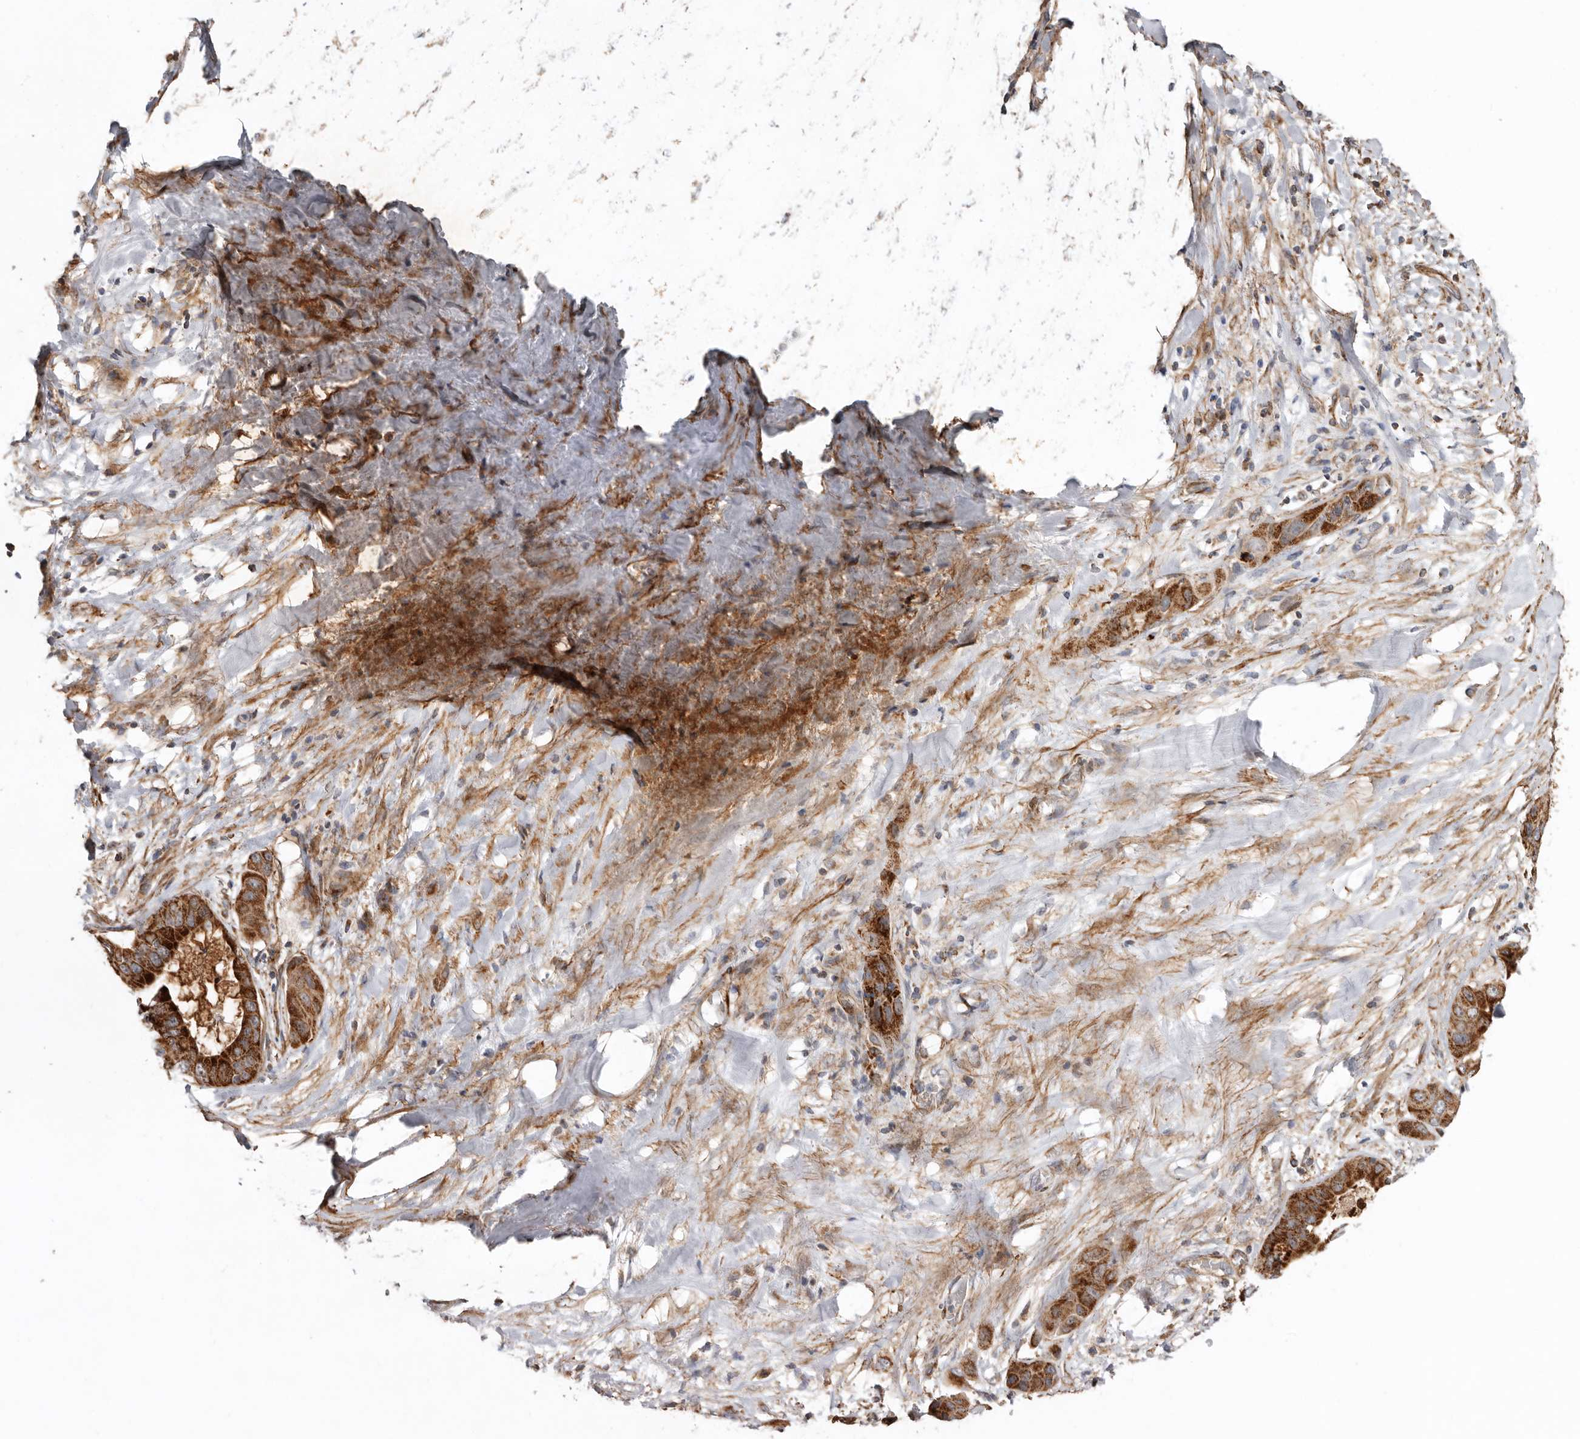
{"staining": {"intensity": "strong", "quantity": ">75%", "location": "cytoplasmic/membranous"}, "tissue": "liver cancer", "cell_type": "Tumor cells", "image_type": "cancer", "snomed": [{"axis": "morphology", "description": "Cholangiocarcinoma"}, {"axis": "topography", "description": "Liver"}], "caption": "Immunohistochemistry (IHC) photomicrograph of neoplastic tissue: human liver cancer stained using immunohistochemistry (IHC) exhibits high levels of strong protein expression localized specifically in the cytoplasmic/membranous of tumor cells, appearing as a cytoplasmic/membranous brown color.", "gene": "PROKR1", "patient": {"sex": "female", "age": 52}}